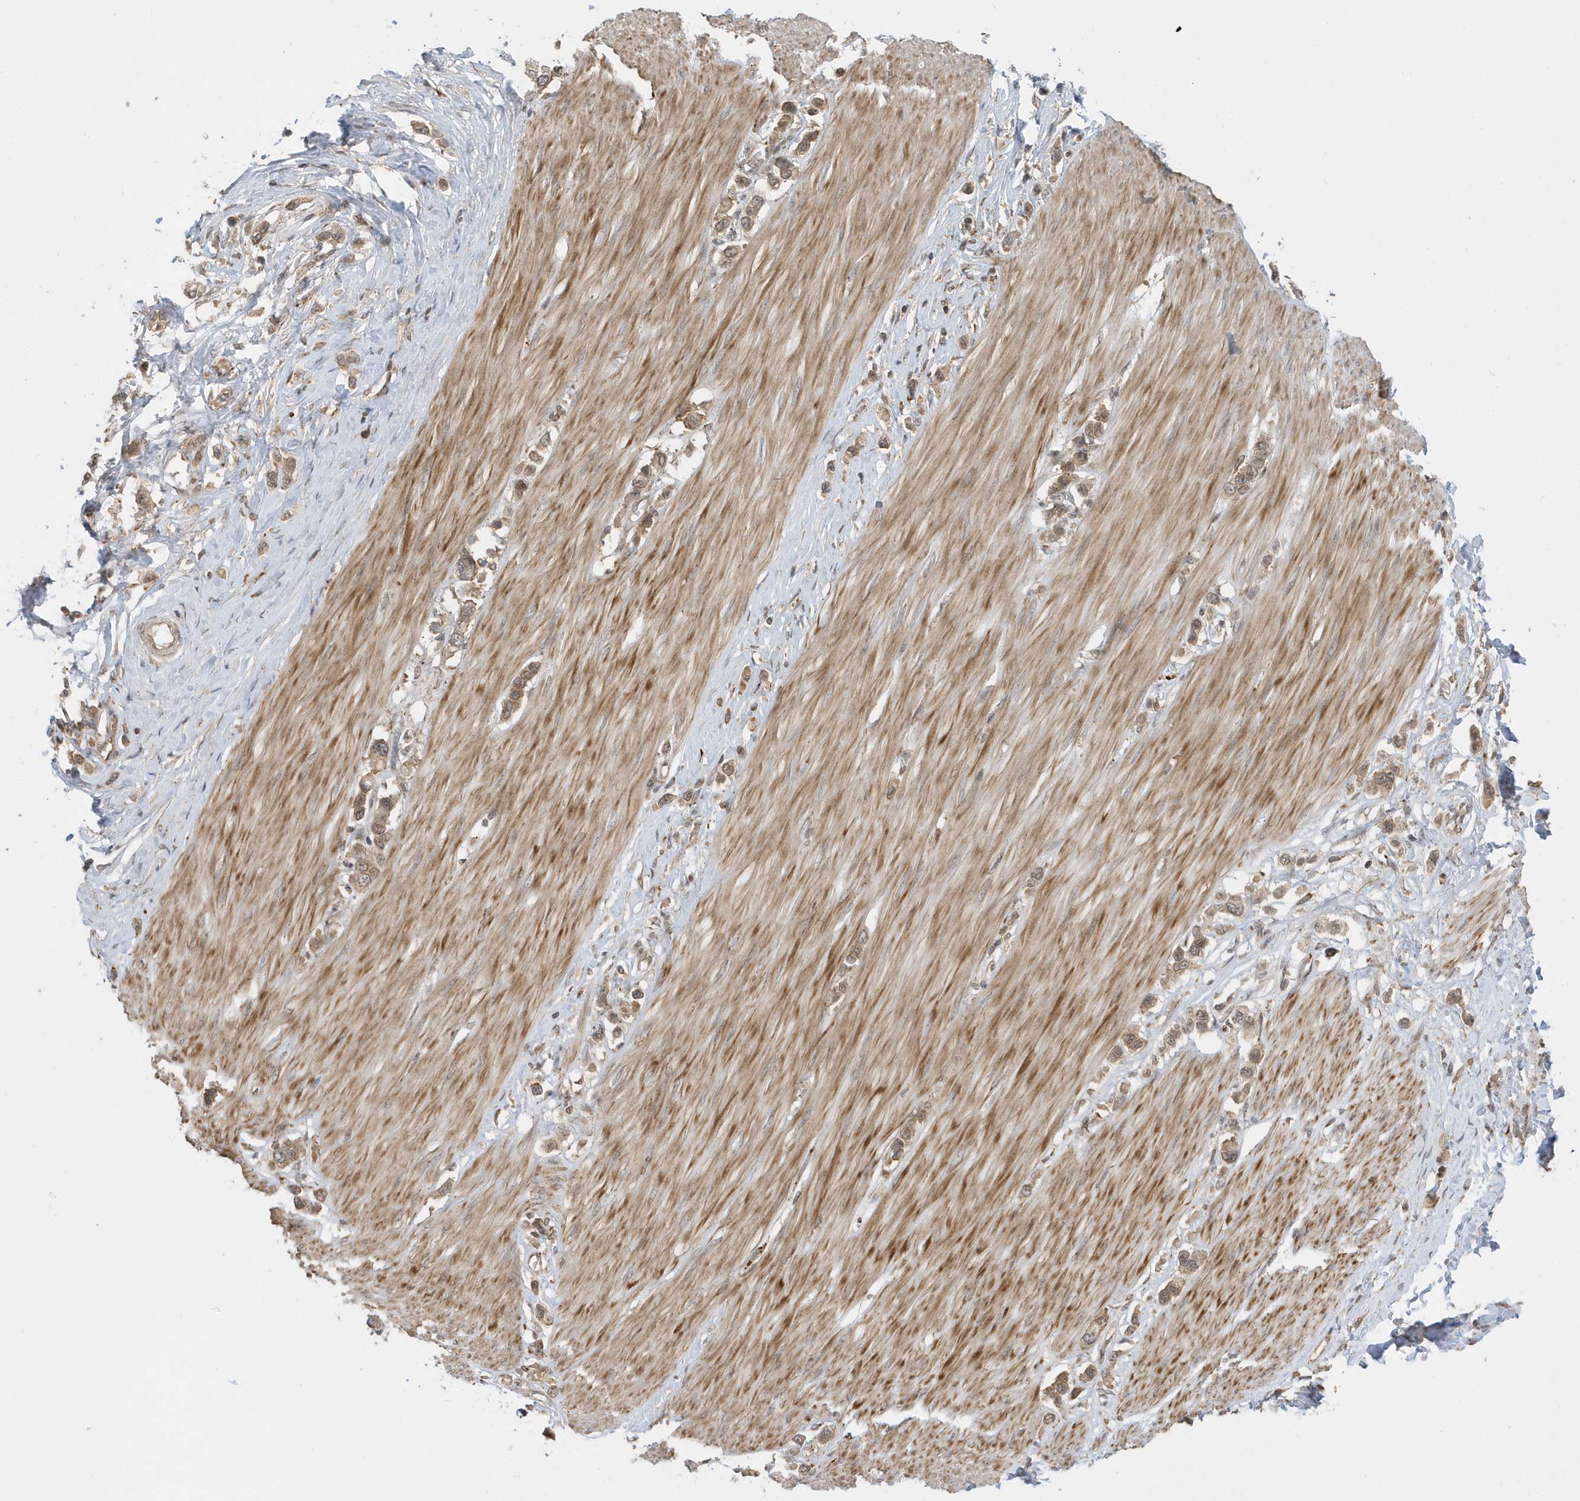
{"staining": {"intensity": "moderate", "quantity": ">75%", "location": "cytoplasmic/membranous,nuclear"}, "tissue": "stomach cancer", "cell_type": "Tumor cells", "image_type": "cancer", "snomed": [{"axis": "morphology", "description": "Adenocarcinoma, NOS"}, {"axis": "topography", "description": "Stomach"}], "caption": "An image showing moderate cytoplasmic/membranous and nuclear staining in approximately >75% of tumor cells in stomach cancer, as visualized by brown immunohistochemical staining.", "gene": "METTL21A", "patient": {"sex": "female", "age": 65}}